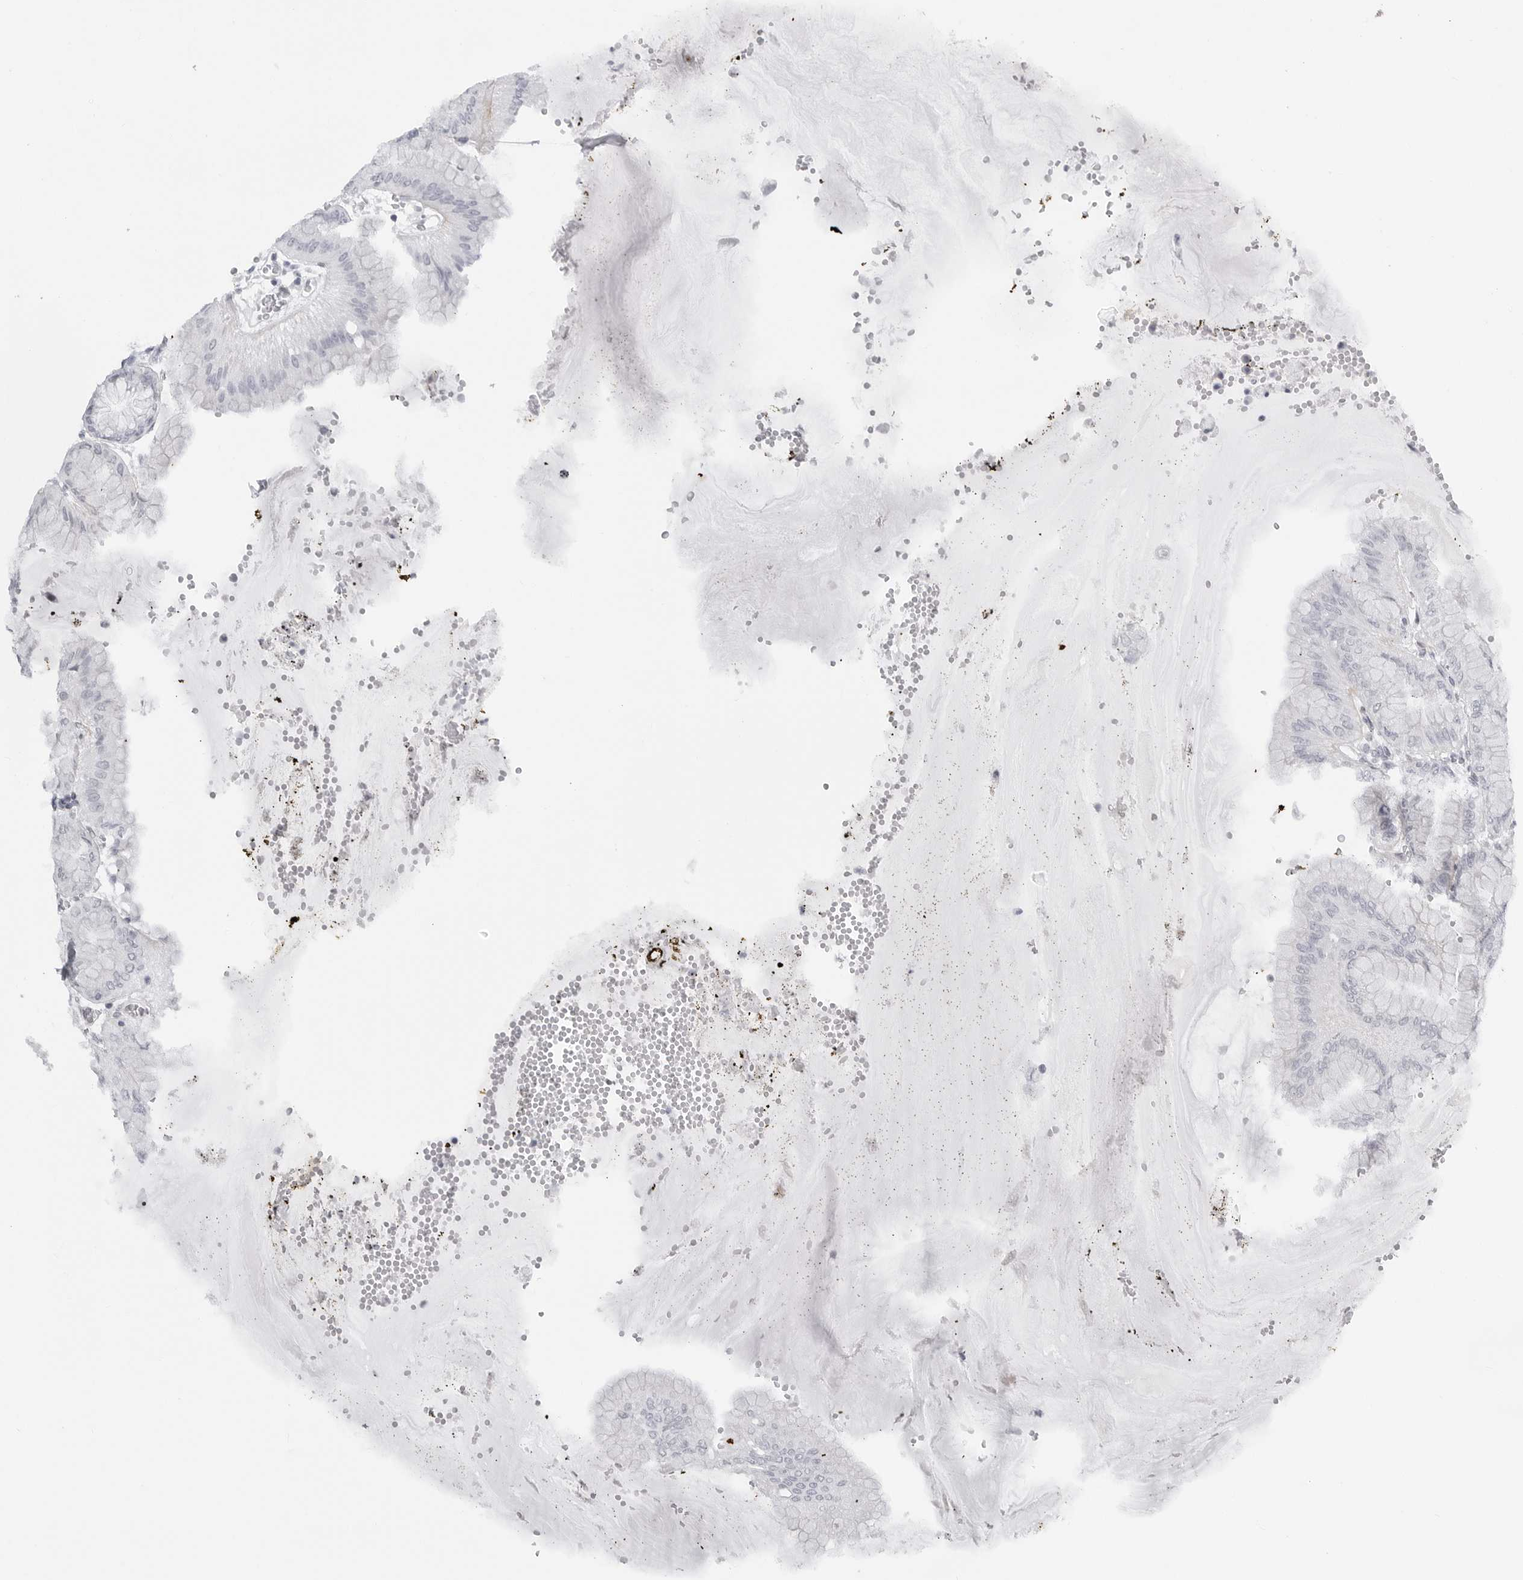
{"staining": {"intensity": "moderate", "quantity": "<25%", "location": "nuclear"}, "tissue": "stomach", "cell_type": "Glandular cells", "image_type": "normal", "snomed": [{"axis": "morphology", "description": "Normal tissue, NOS"}, {"axis": "topography", "description": "Stomach, lower"}], "caption": "Moderate nuclear staining for a protein is seen in approximately <25% of glandular cells of normal stomach using IHC.", "gene": "FAM135B", "patient": {"sex": "male", "age": 71}}